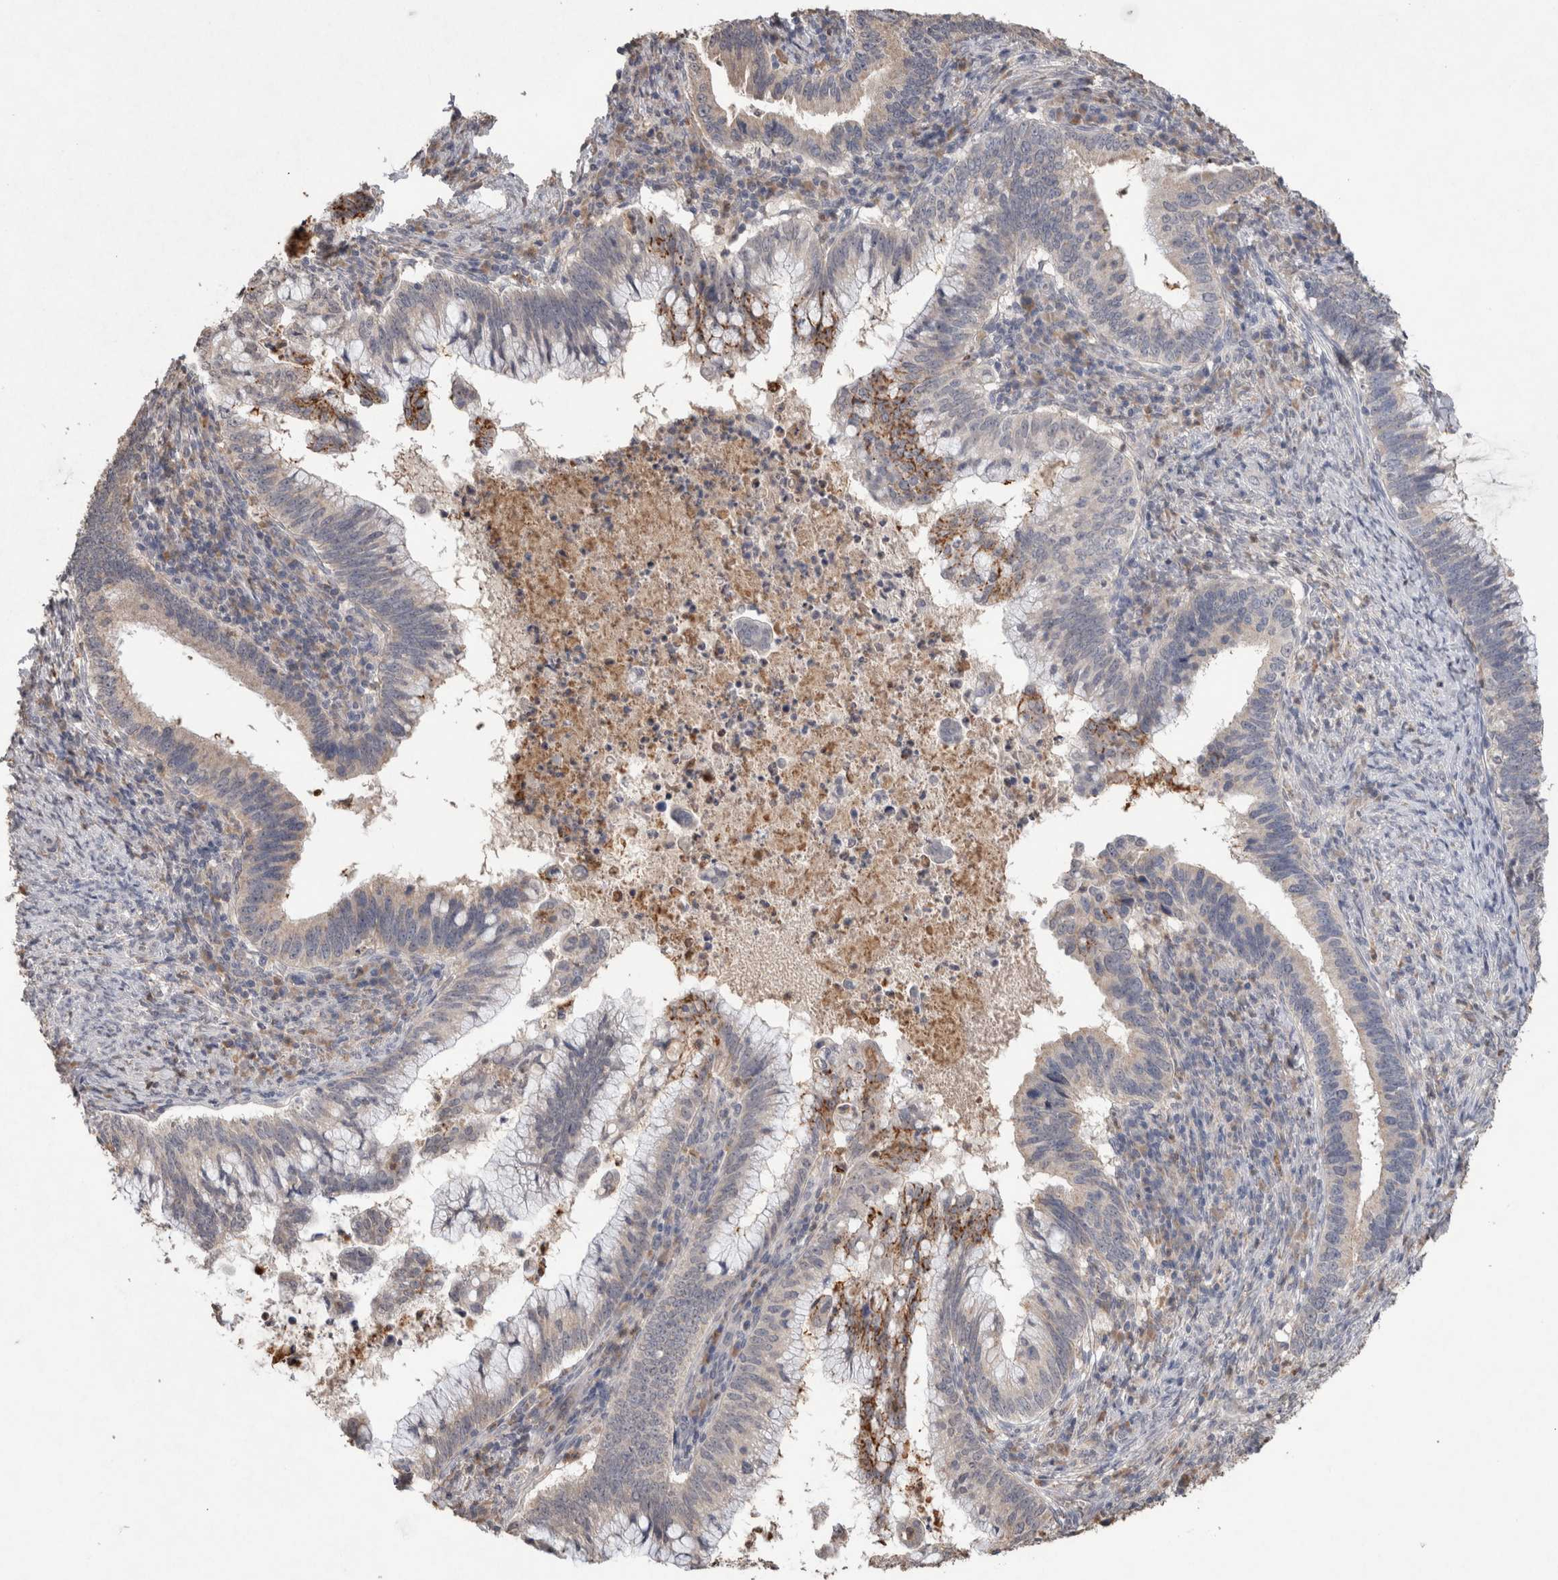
{"staining": {"intensity": "weak", "quantity": "<25%", "location": "cytoplasmic/membranous"}, "tissue": "cervical cancer", "cell_type": "Tumor cells", "image_type": "cancer", "snomed": [{"axis": "morphology", "description": "Adenocarcinoma, NOS"}, {"axis": "topography", "description": "Cervix"}], "caption": "High power microscopy micrograph of an IHC image of cervical cancer, revealing no significant staining in tumor cells.", "gene": "FABP7", "patient": {"sex": "female", "age": 36}}